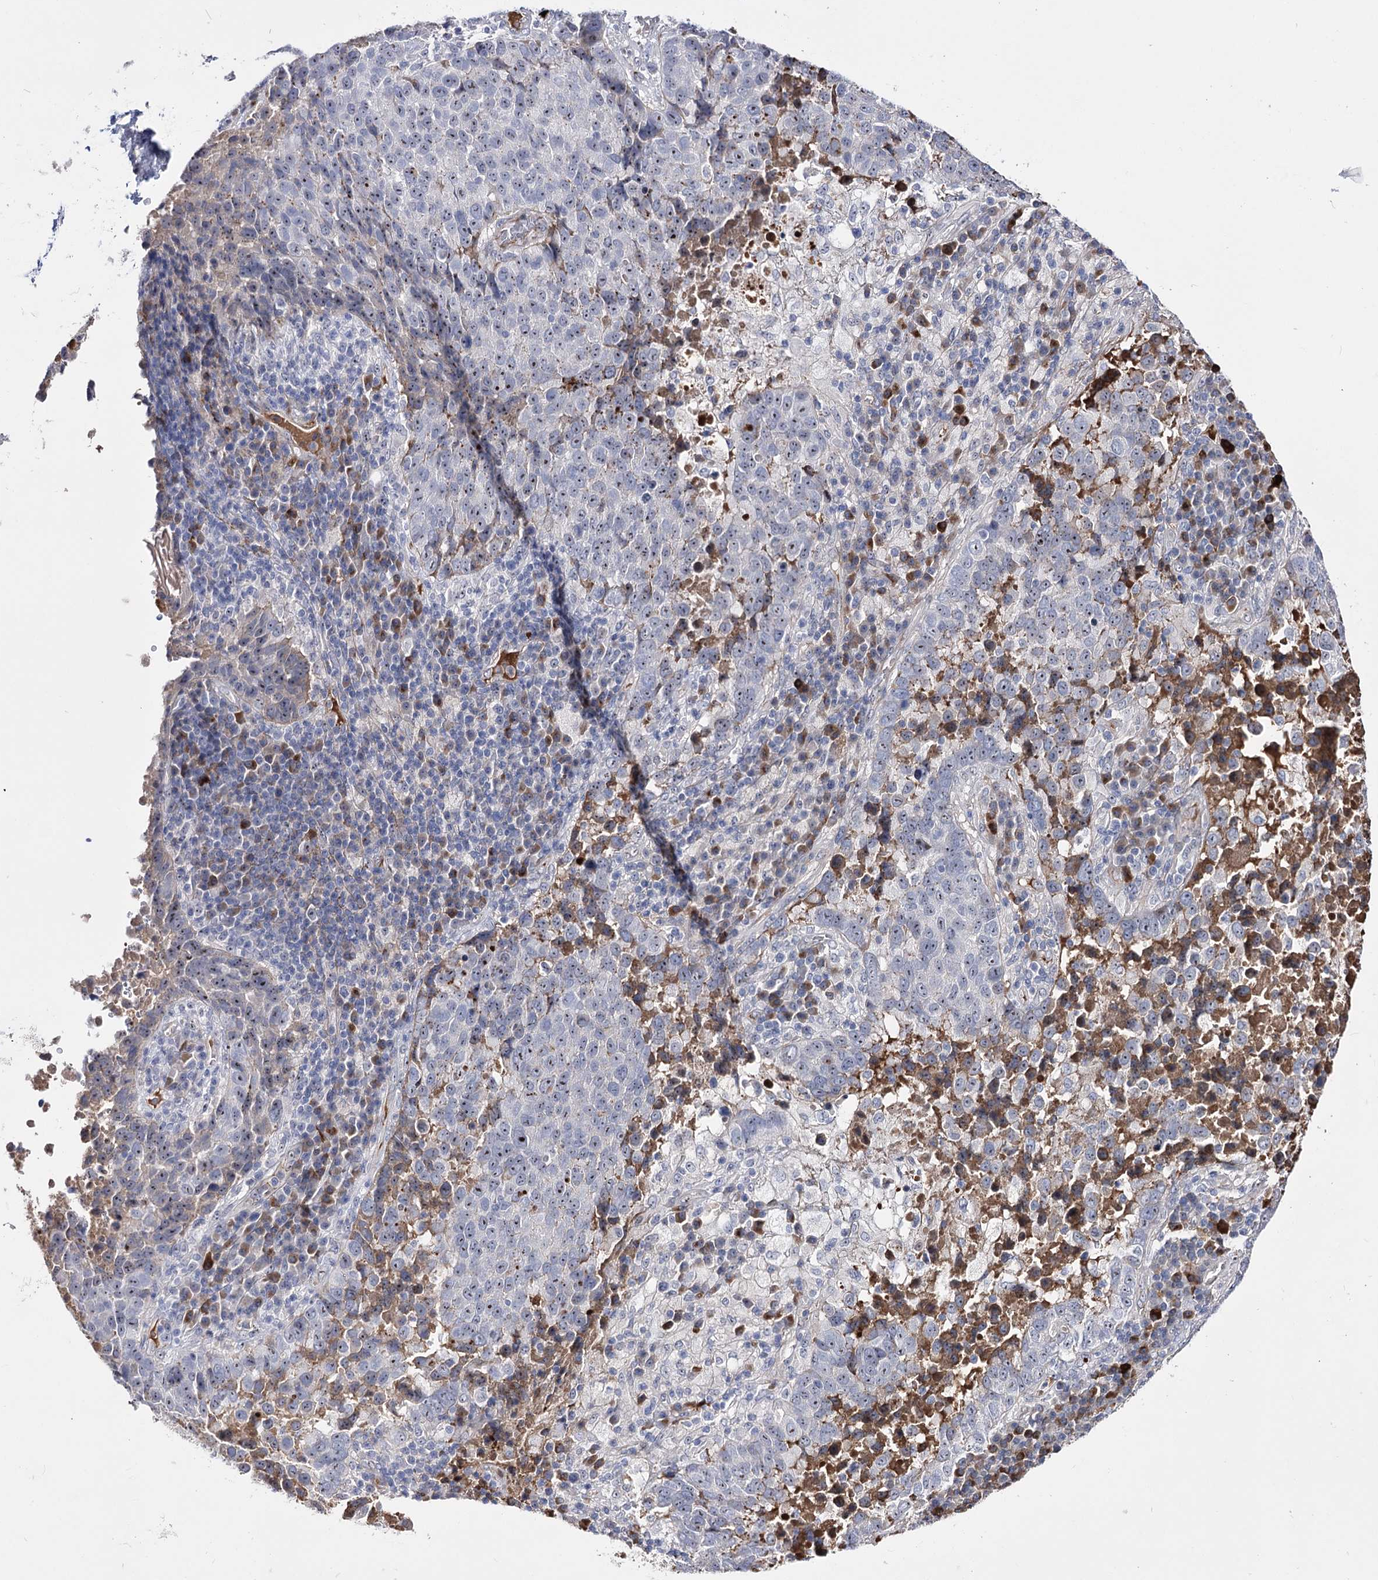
{"staining": {"intensity": "moderate", "quantity": "25%-75%", "location": "nuclear"}, "tissue": "lung cancer", "cell_type": "Tumor cells", "image_type": "cancer", "snomed": [{"axis": "morphology", "description": "Squamous cell carcinoma, NOS"}, {"axis": "topography", "description": "Lung"}], "caption": "A brown stain highlights moderate nuclear positivity of a protein in lung cancer tumor cells.", "gene": "PCGF5", "patient": {"sex": "male", "age": 73}}